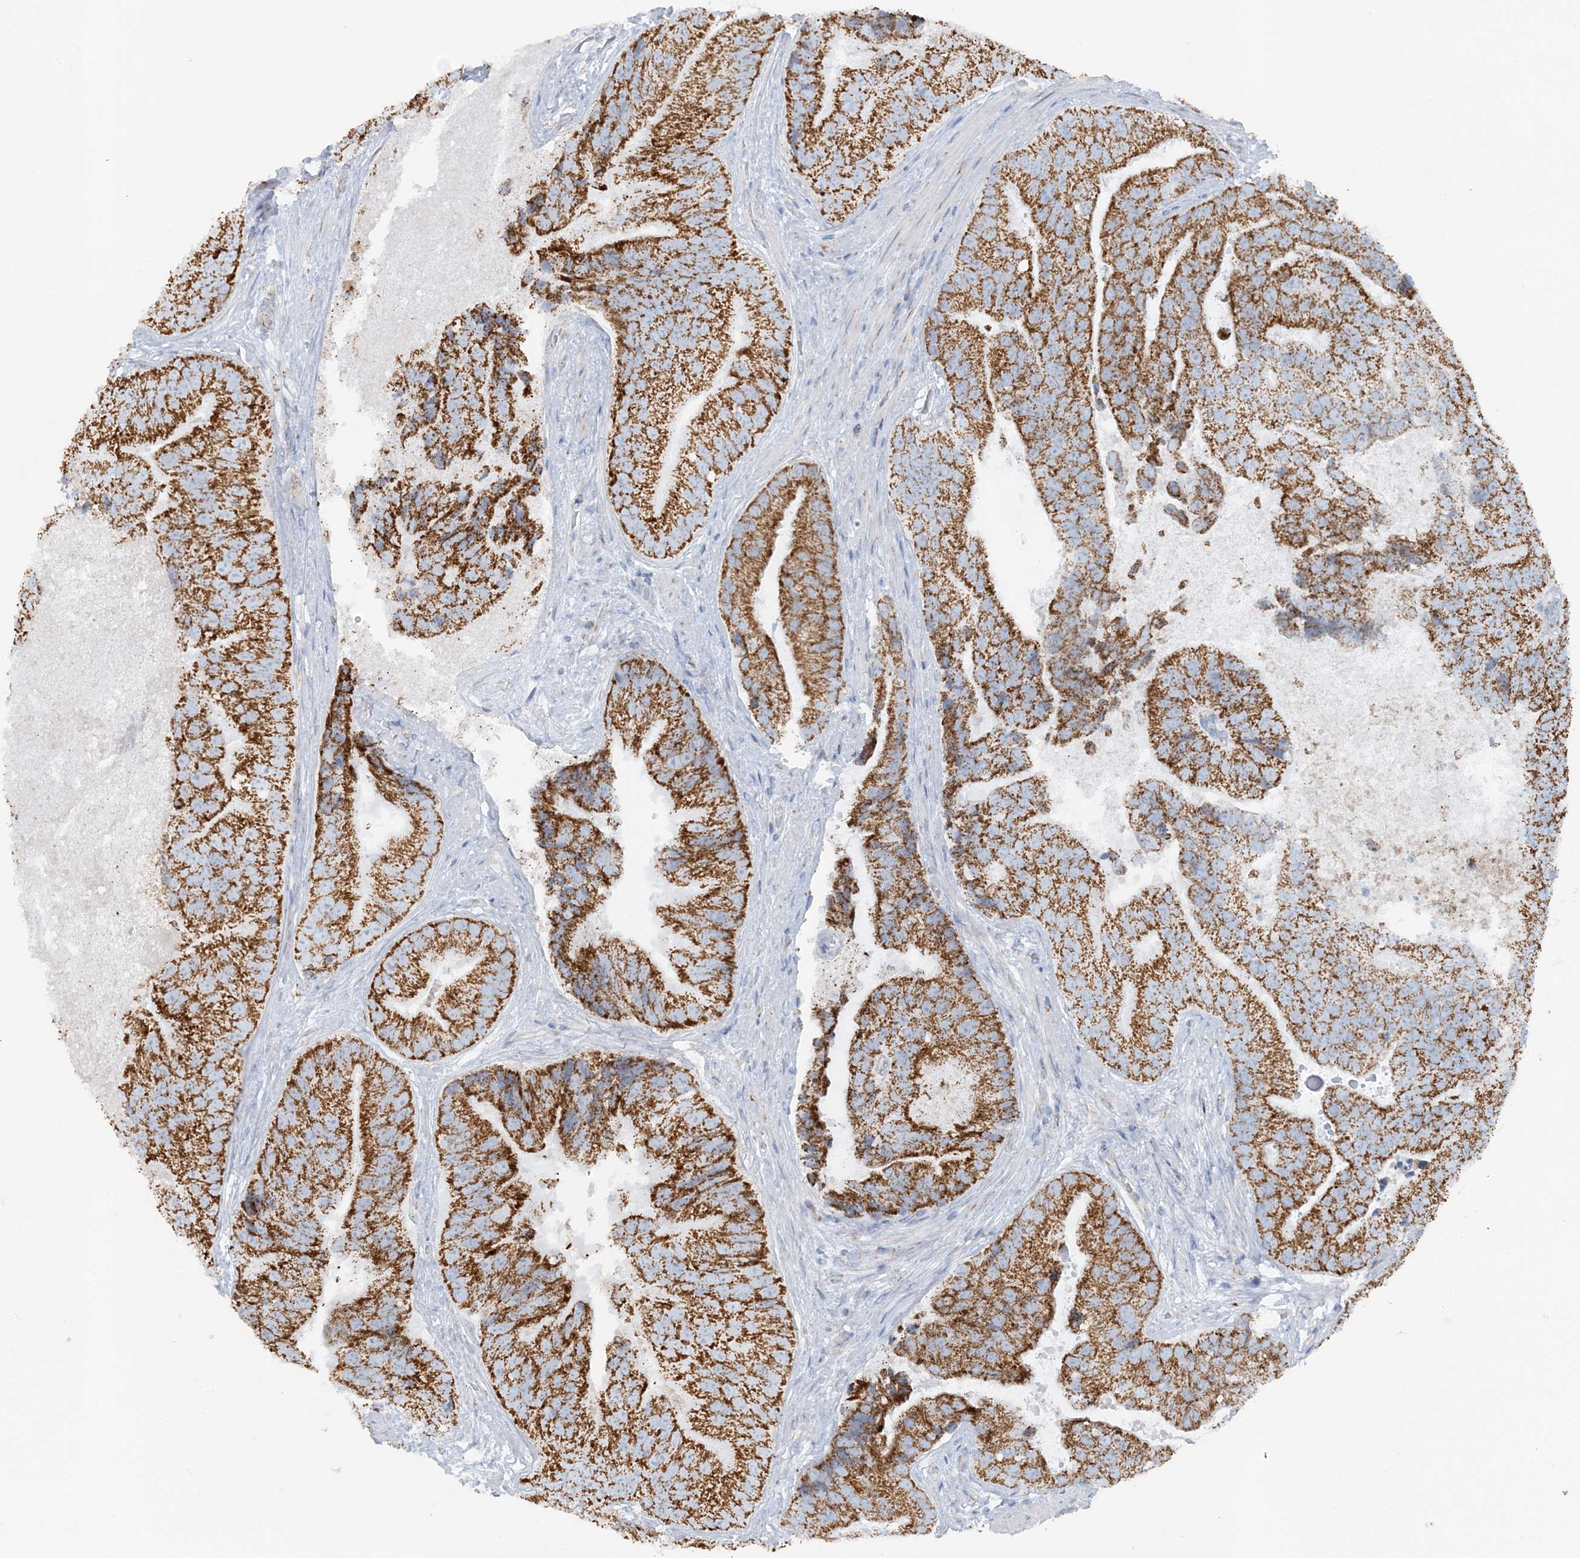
{"staining": {"intensity": "strong", "quantity": ">75%", "location": "cytoplasmic/membranous"}, "tissue": "prostate cancer", "cell_type": "Tumor cells", "image_type": "cancer", "snomed": [{"axis": "morphology", "description": "Adenocarcinoma, High grade"}, {"axis": "topography", "description": "Prostate"}], "caption": "This photomicrograph reveals prostate cancer stained with immunohistochemistry to label a protein in brown. The cytoplasmic/membranous of tumor cells show strong positivity for the protein. Nuclei are counter-stained blue.", "gene": "PCCB", "patient": {"sex": "male", "age": 70}}